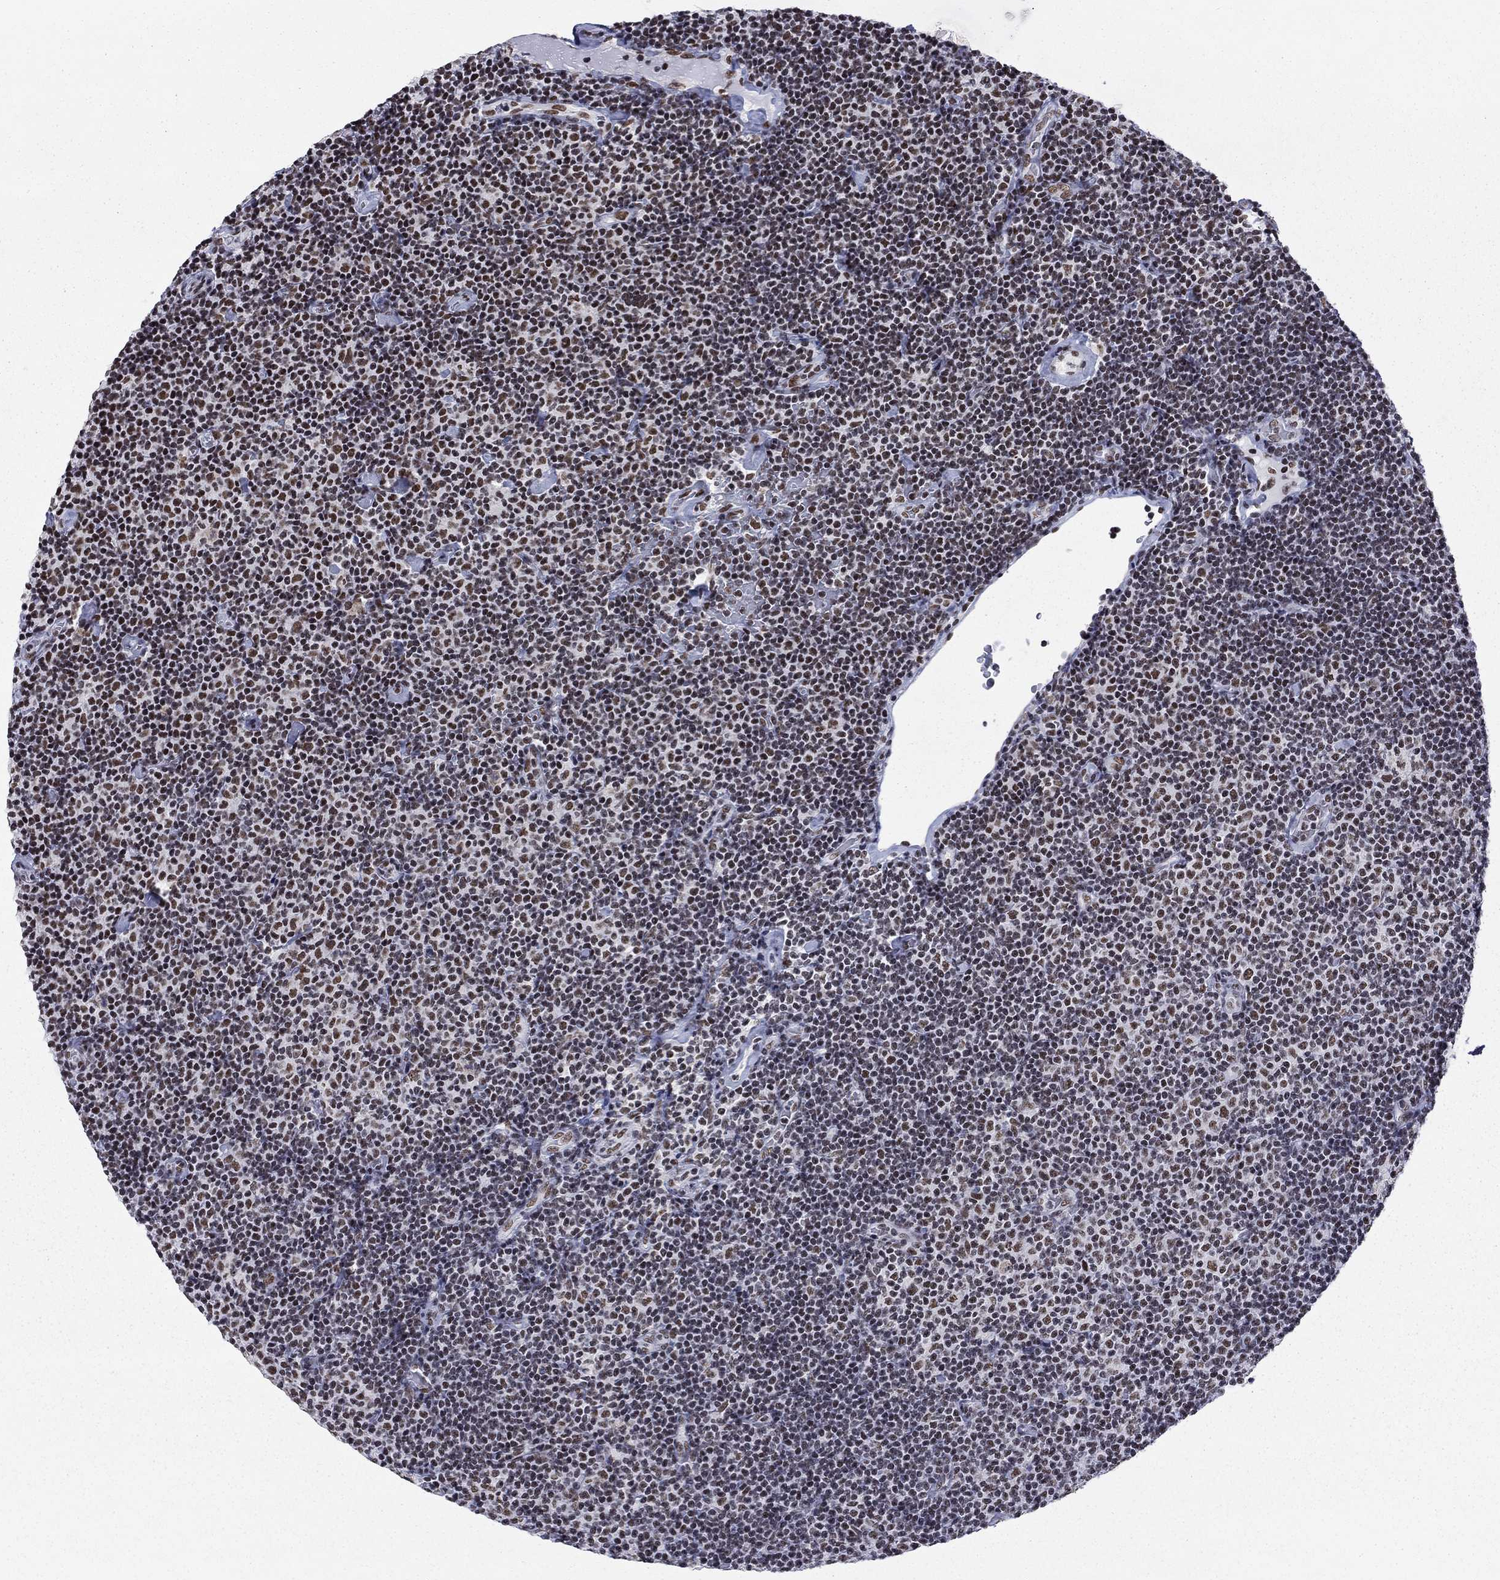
{"staining": {"intensity": "moderate", "quantity": "25%-75%", "location": "nuclear"}, "tissue": "lymphoma", "cell_type": "Tumor cells", "image_type": "cancer", "snomed": [{"axis": "morphology", "description": "Malignant lymphoma, non-Hodgkin's type, Low grade"}, {"axis": "topography", "description": "Lymph node"}], "caption": "Immunohistochemical staining of lymphoma exhibits medium levels of moderate nuclear protein positivity in approximately 25%-75% of tumor cells.", "gene": "ETV5", "patient": {"sex": "male", "age": 81}}